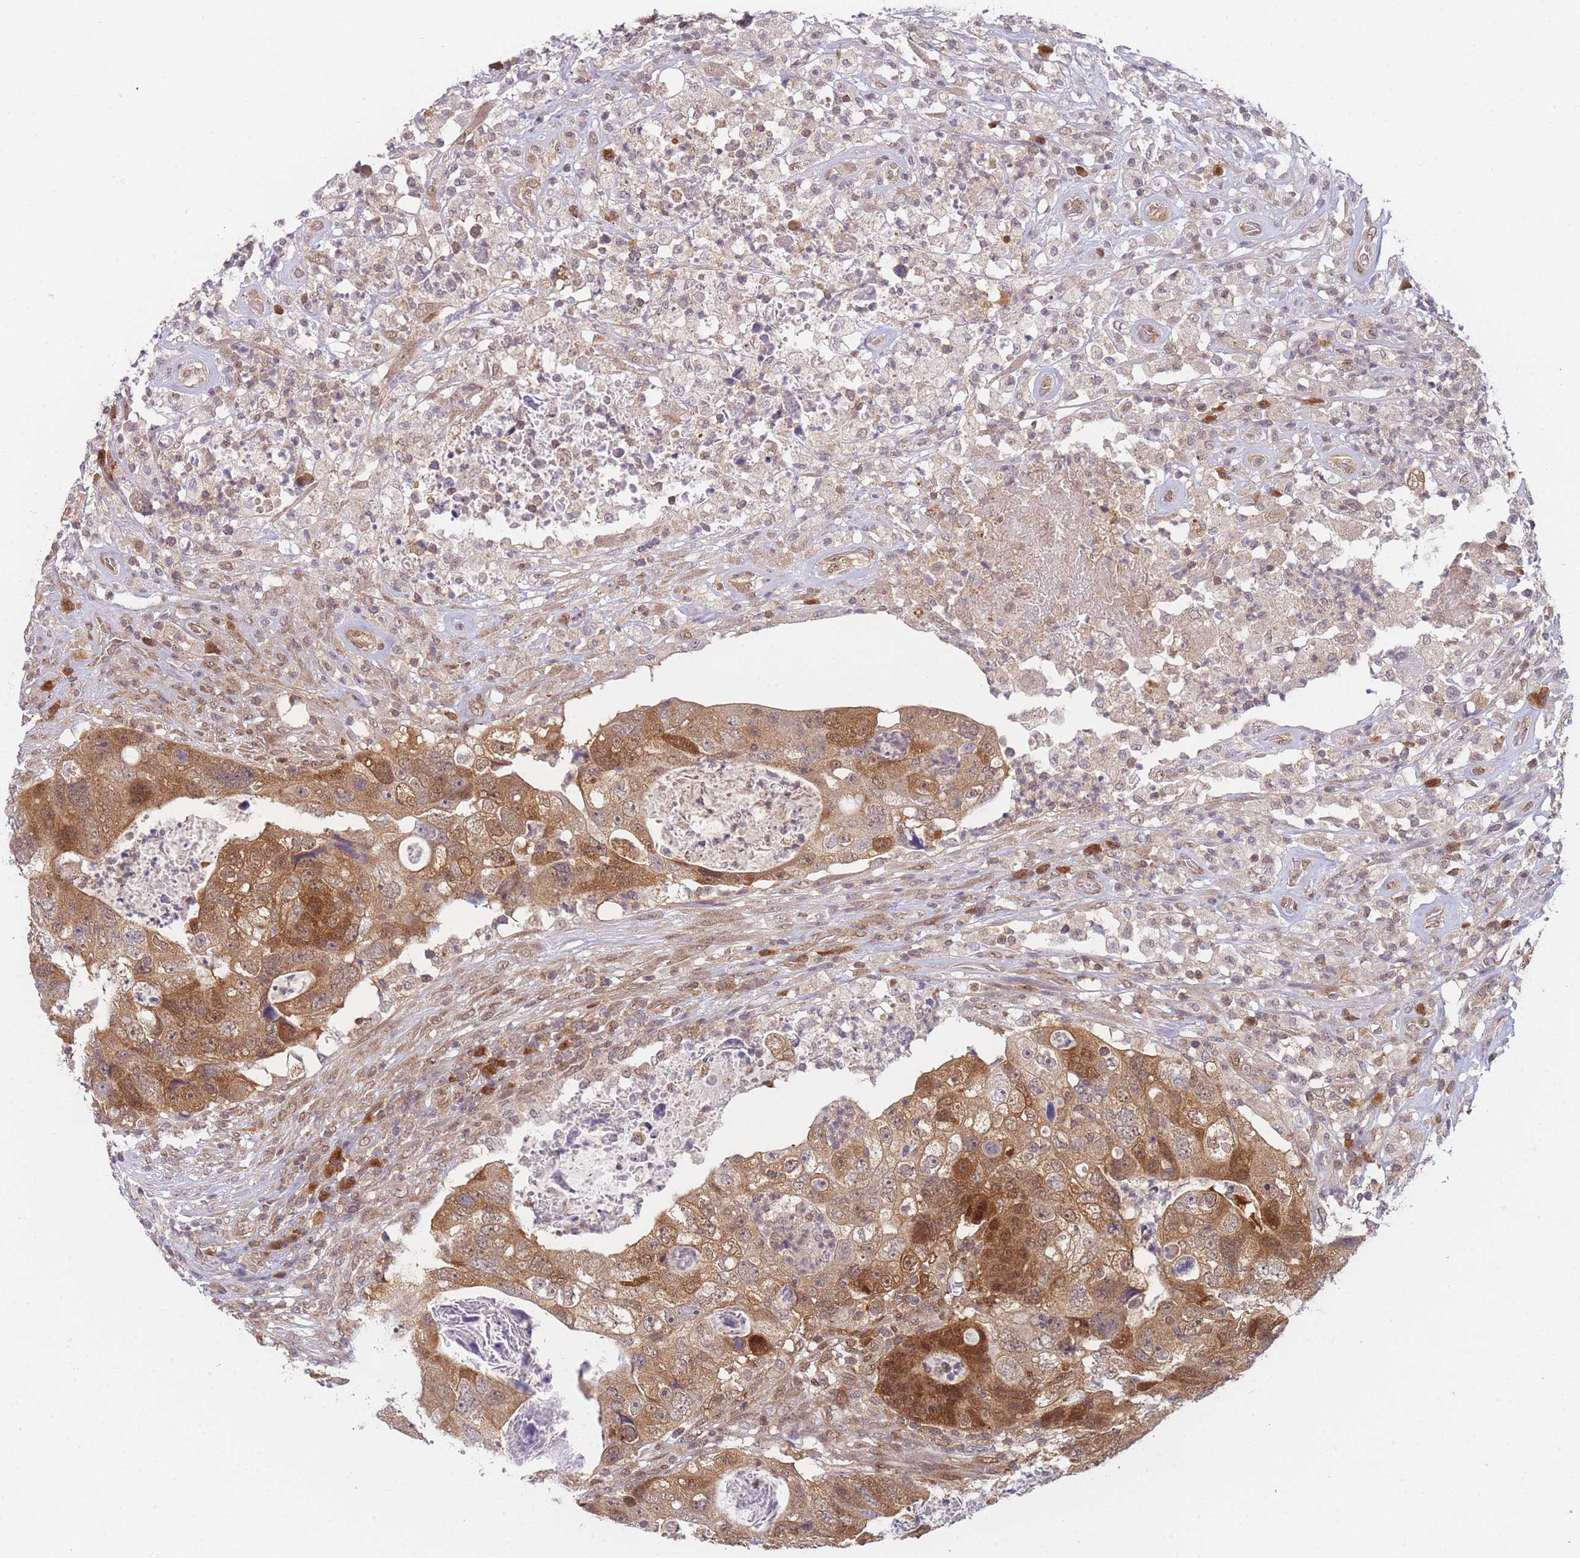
{"staining": {"intensity": "moderate", "quantity": ">75%", "location": "cytoplasmic/membranous,nuclear"}, "tissue": "colorectal cancer", "cell_type": "Tumor cells", "image_type": "cancer", "snomed": [{"axis": "morphology", "description": "Adenocarcinoma, NOS"}, {"axis": "topography", "description": "Rectum"}], "caption": "This photomicrograph exhibits immunohistochemistry (IHC) staining of adenocarcinoma (colorectal), with medium moderate cytoplasmic/membranous and nuclear positivity in about >75% of tumor cells.", "gene": "MRI1", "patient": {"sex": "male", "age": 59}}